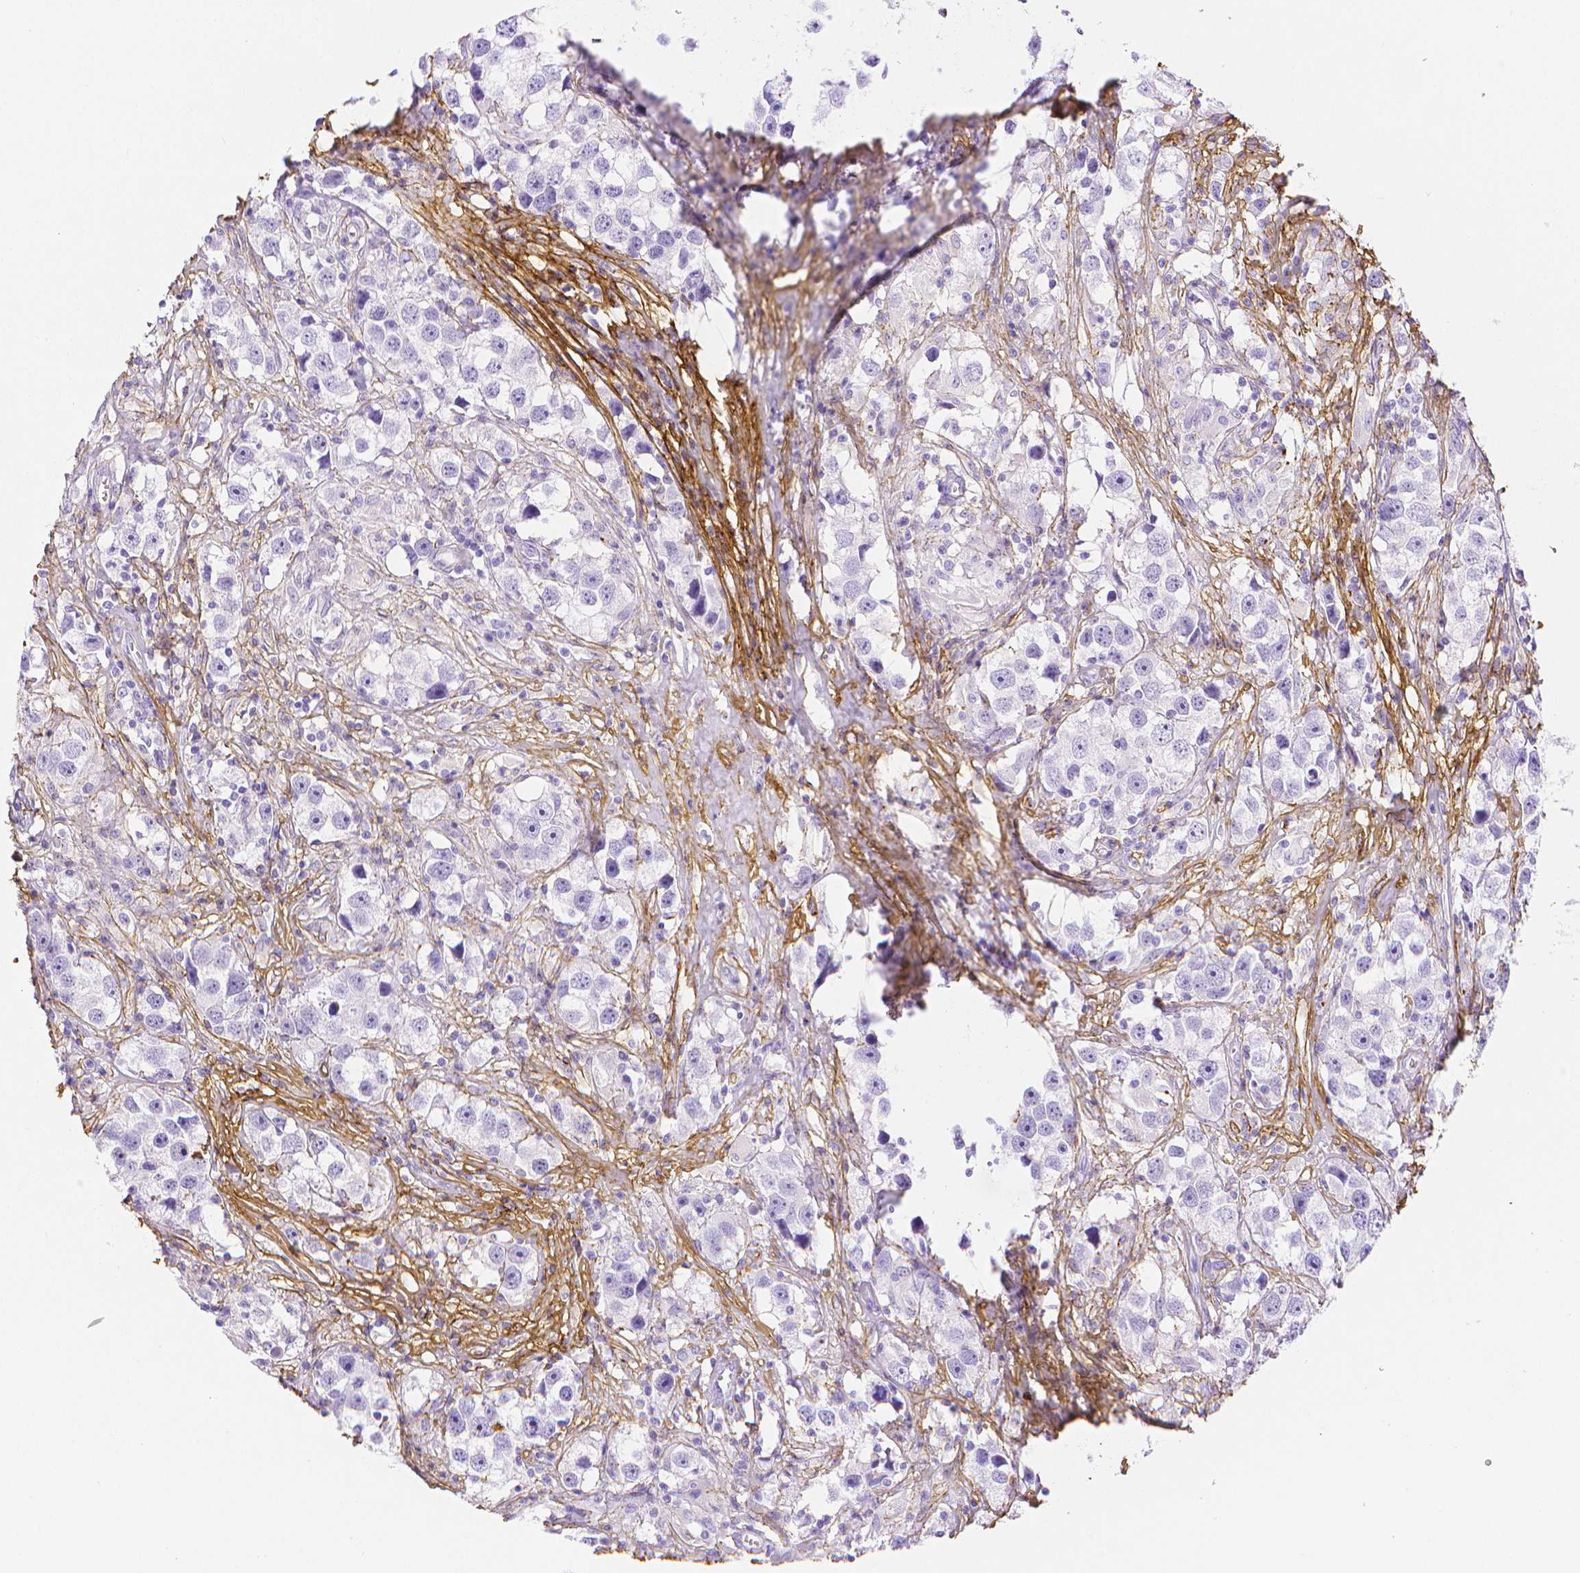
{"staining": {"intensity": "negative", "quantity": "none", "location": "none"}, "tissue": "testis cancer", "cell_type": "Tumor cells", "image_type": "cancer", "snomed": [{"axis": "morphology", "description": "Seminoma, NOS"}, {"axis": "topography", "description": "Testis"}], "caption": "Immunohistochemistry (IHC) photomicrograph of neoplastic tissue: human testis seminoma stained with DAB demonstrates no significant protein staining in tumor cells.", "gene": "FBN1", "patient": {"sex": "male", "age": 49}}